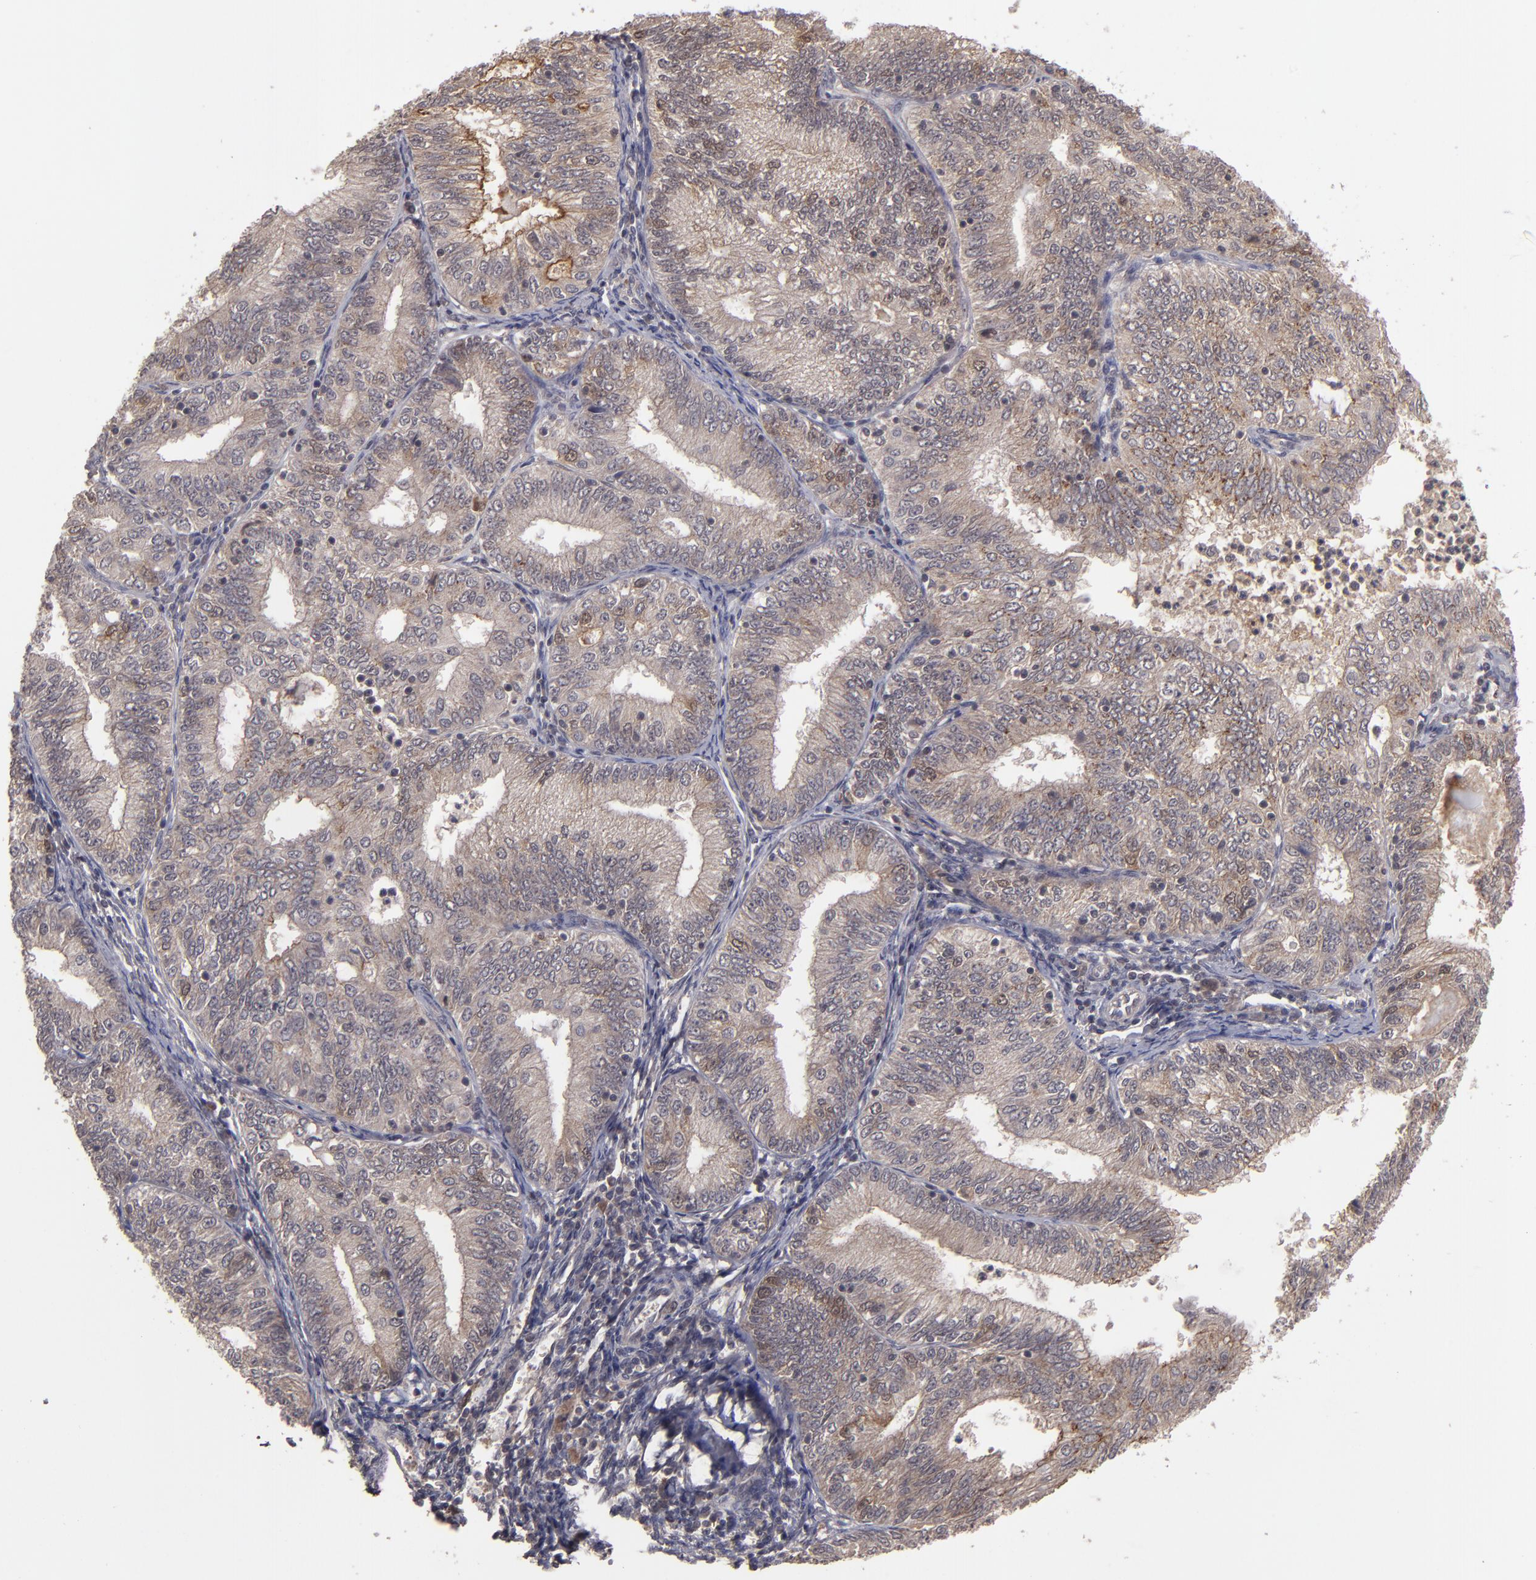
{"staining": {"intensity": "moderate", "quantity": ">75%", "location": "cytoplasmic/membranous"}, "tissue": "endometrial cancer", "cell_type": "Tumor cells", "image_type": "cancer", "snomed": [{"axis": "morphology", "description": "Adenocarcinoma, NOS"}, {"axis": "topography", "description": "Endometrium"}], "caption": "This is a micrograph of IHC staining of endometrial cancer (adenocarcinoma), which shows moderate staining in the cytoplasmic/membranous of tumor cells.", "gene": "TYMS", "patient": {"sex": "female", "age": 69}}